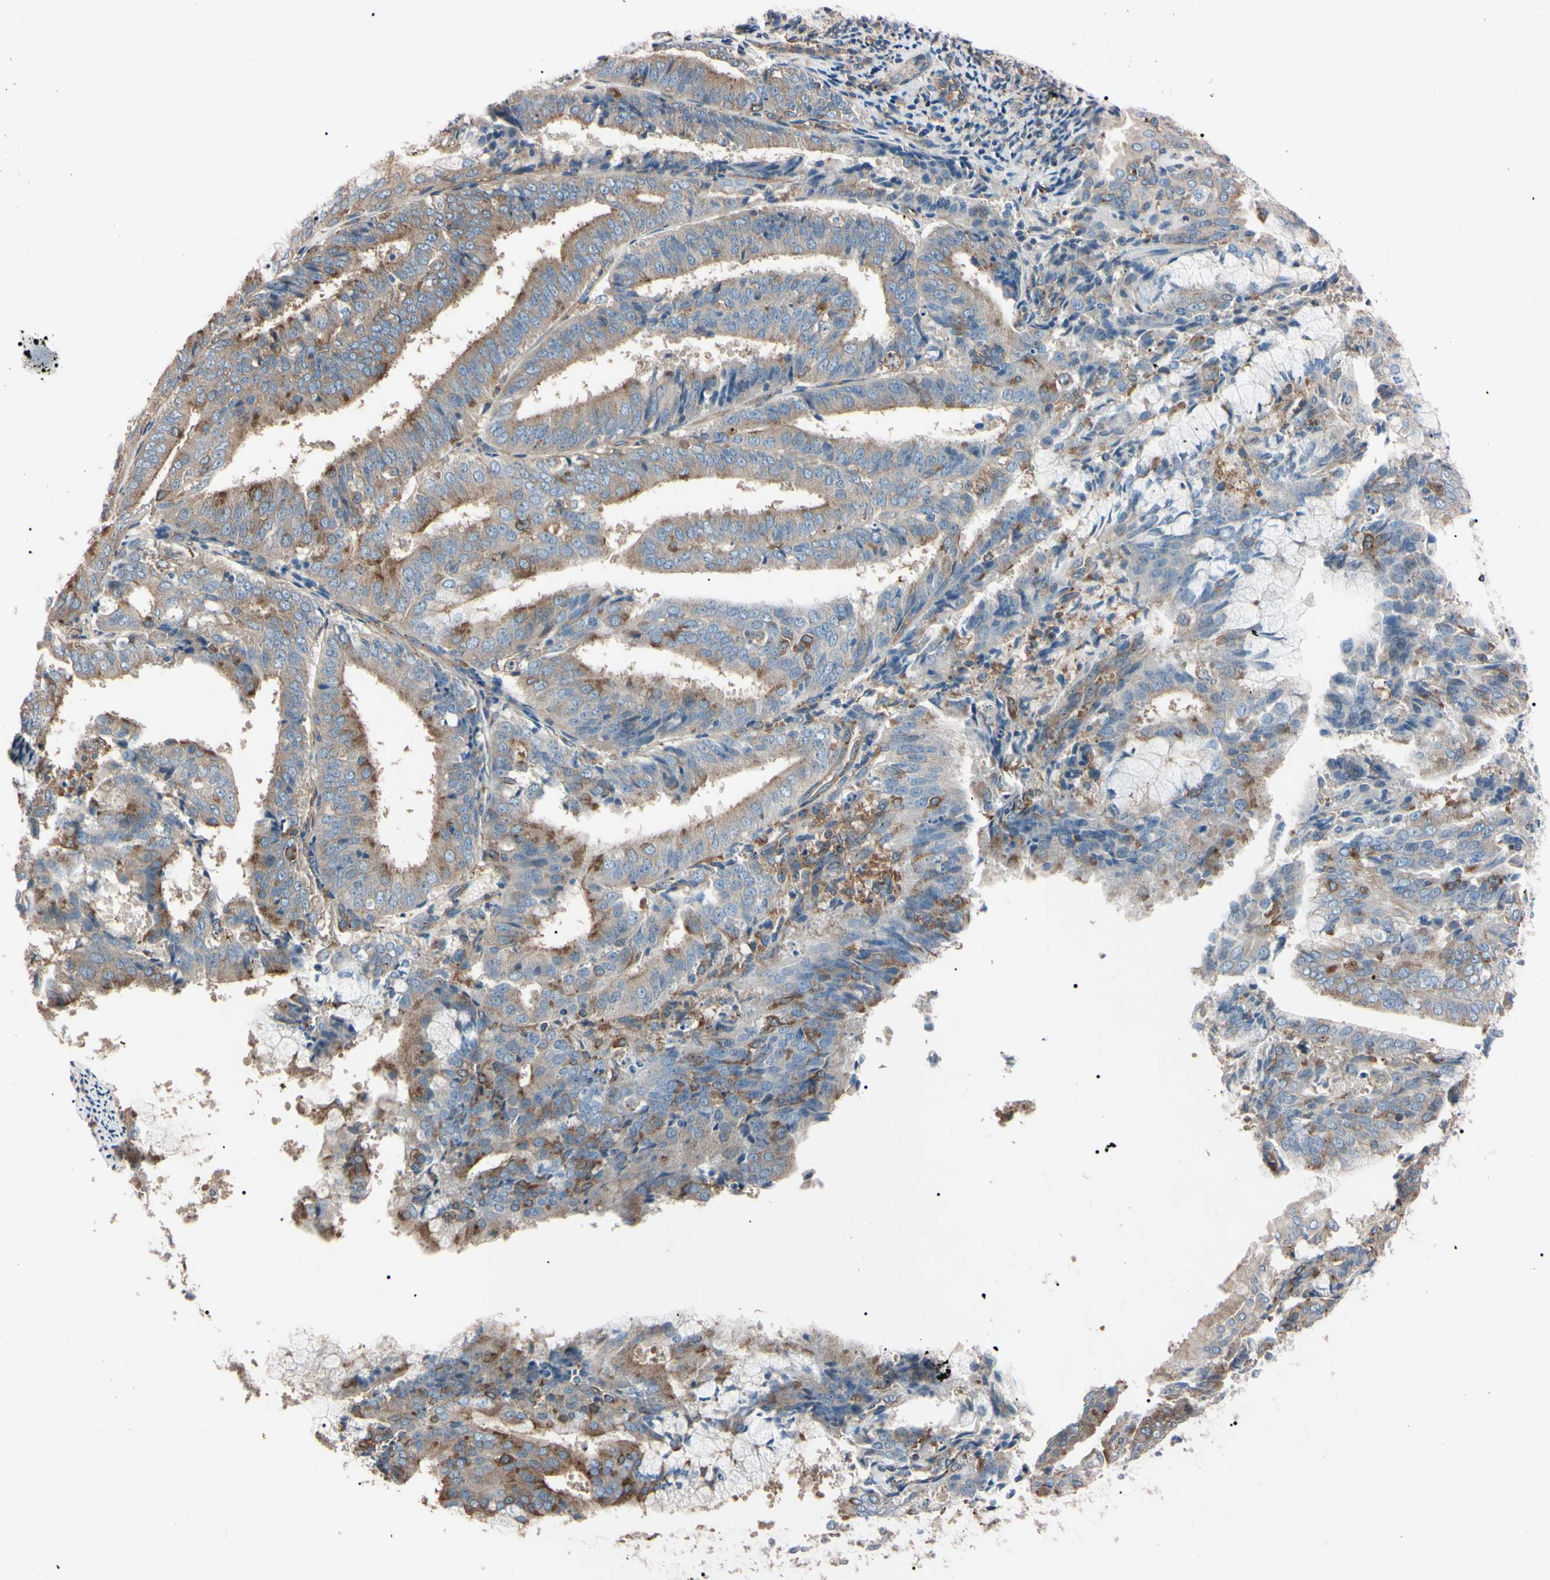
{"staining": {"intensity": "weak", "quantity": ">75%", "location": "cytoplasmic/membranous"}, "tissue": "endometrial cancer", "cell_type": "Tumor cells", "image_type": "cancer", "snomed": [{"axis": "morphology", "description": "Adenocarcinoma, NOS"}, {"axis": "topography", "description": "Endometrium"}], "caption": "Endometrial cancer (adenocarcinoma) was stained to show a protein in brown. There is low levels of weak cytoplasmic/membranous positivity in approximately >75% of tumor cells.", "gene": "PRKACA", "patient": {"sex": "female", "age": 63}}